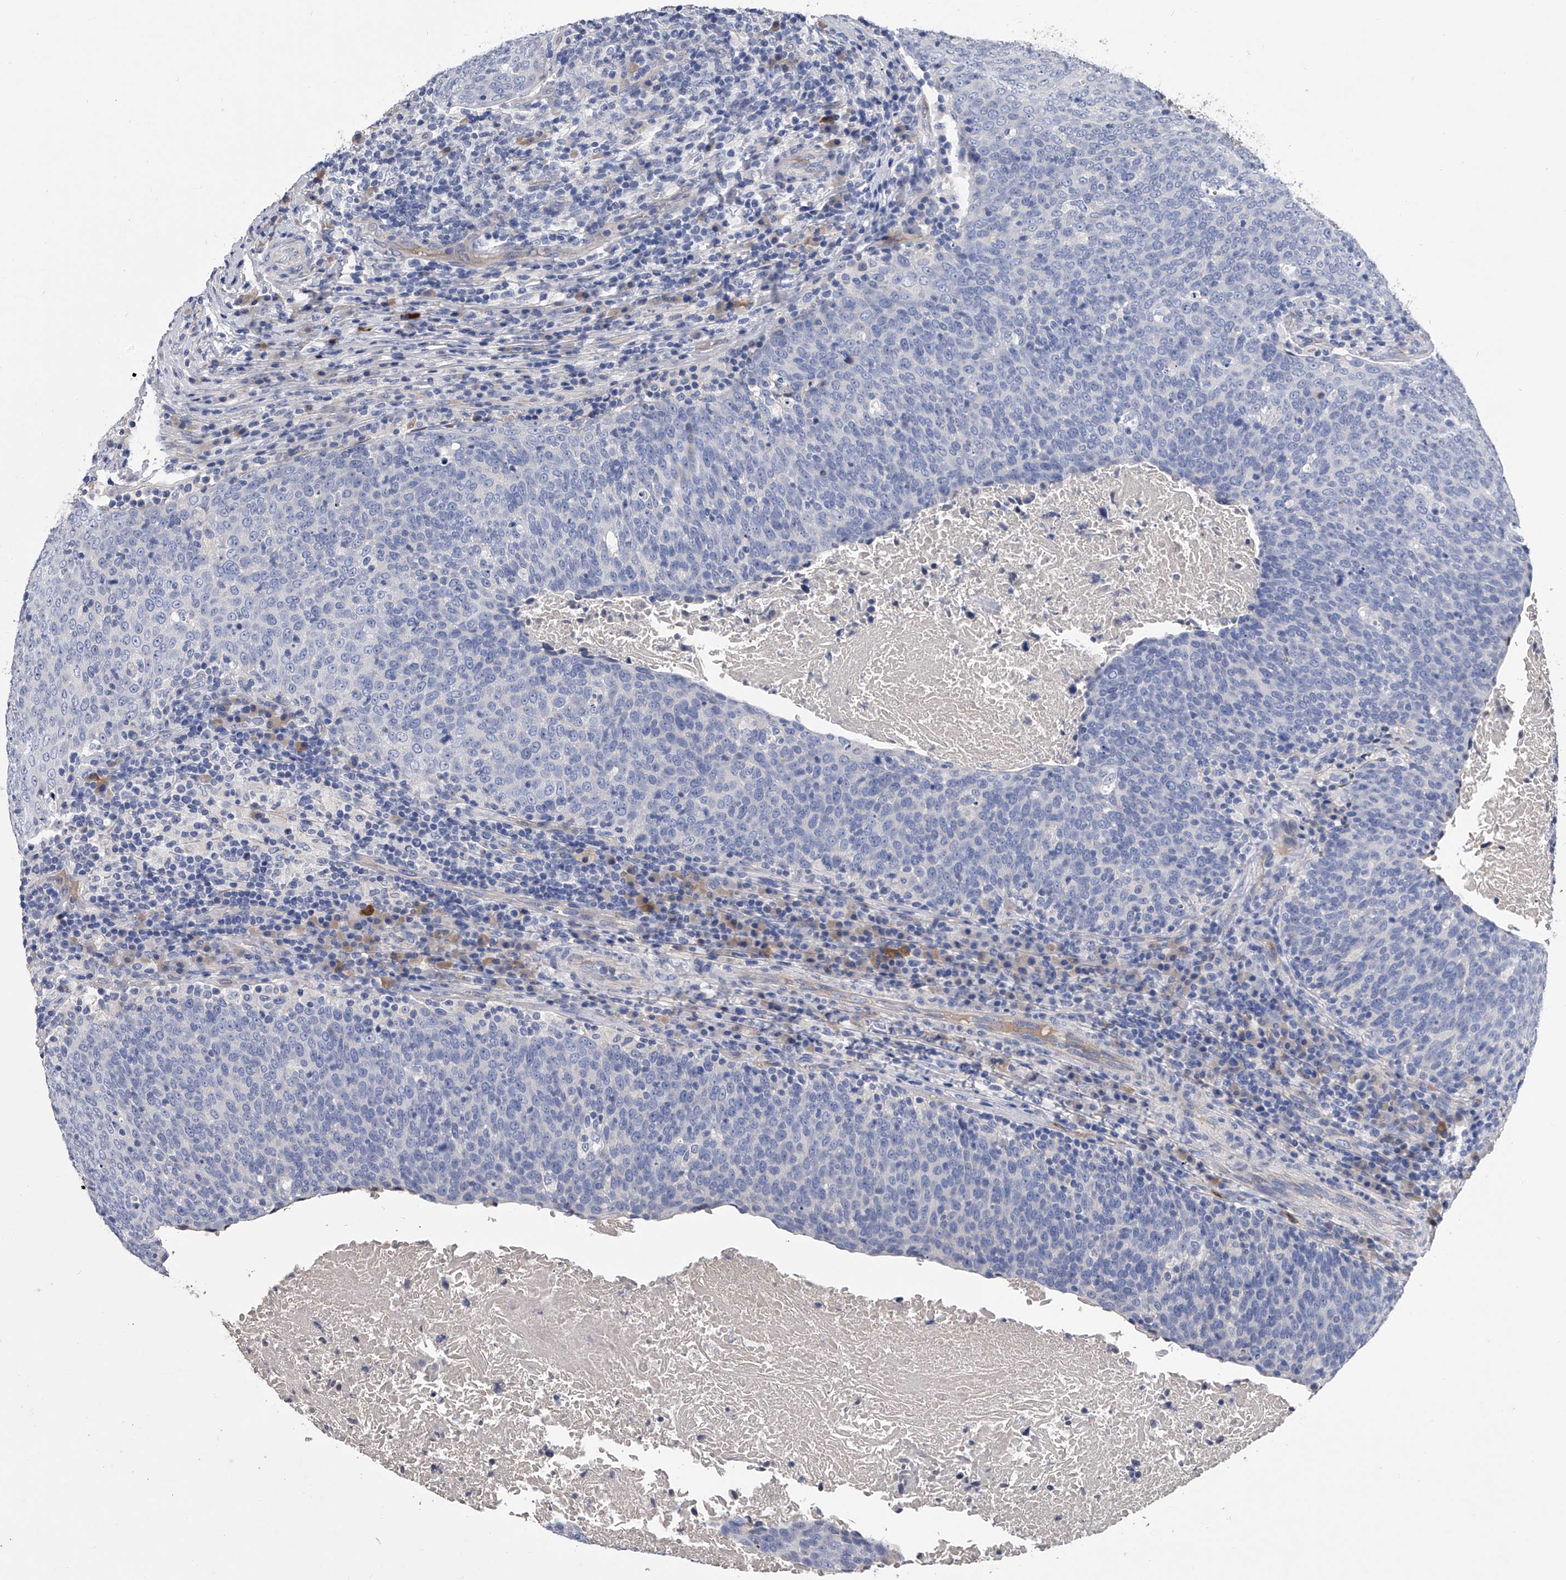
{"staining": {"intensity": "negative", "quantity": "none", "location": "none"}, "tissue": "head and neck cancer", "cell_type": "Tumor cells", "image_type": "cancer", "snomed": [{"axis": "morphology", "description": "Squamous cell carcinoma, NOS"}, {"axis": "morphology", "description": "Squamous cell carcinoma, metastatic, NOS"}, {"axis": "topography", "description": "Lymph node"}, {"axis": "topography", "description": "Head-Neck"}], "caption": "Metastatic squamous cell carcinoma (head and neck) was stained to show a protein in brown. There is no significant staining in tumor cells.", "gene": "EFCAB7", "patient": {"sex": "male", "age": 62}}